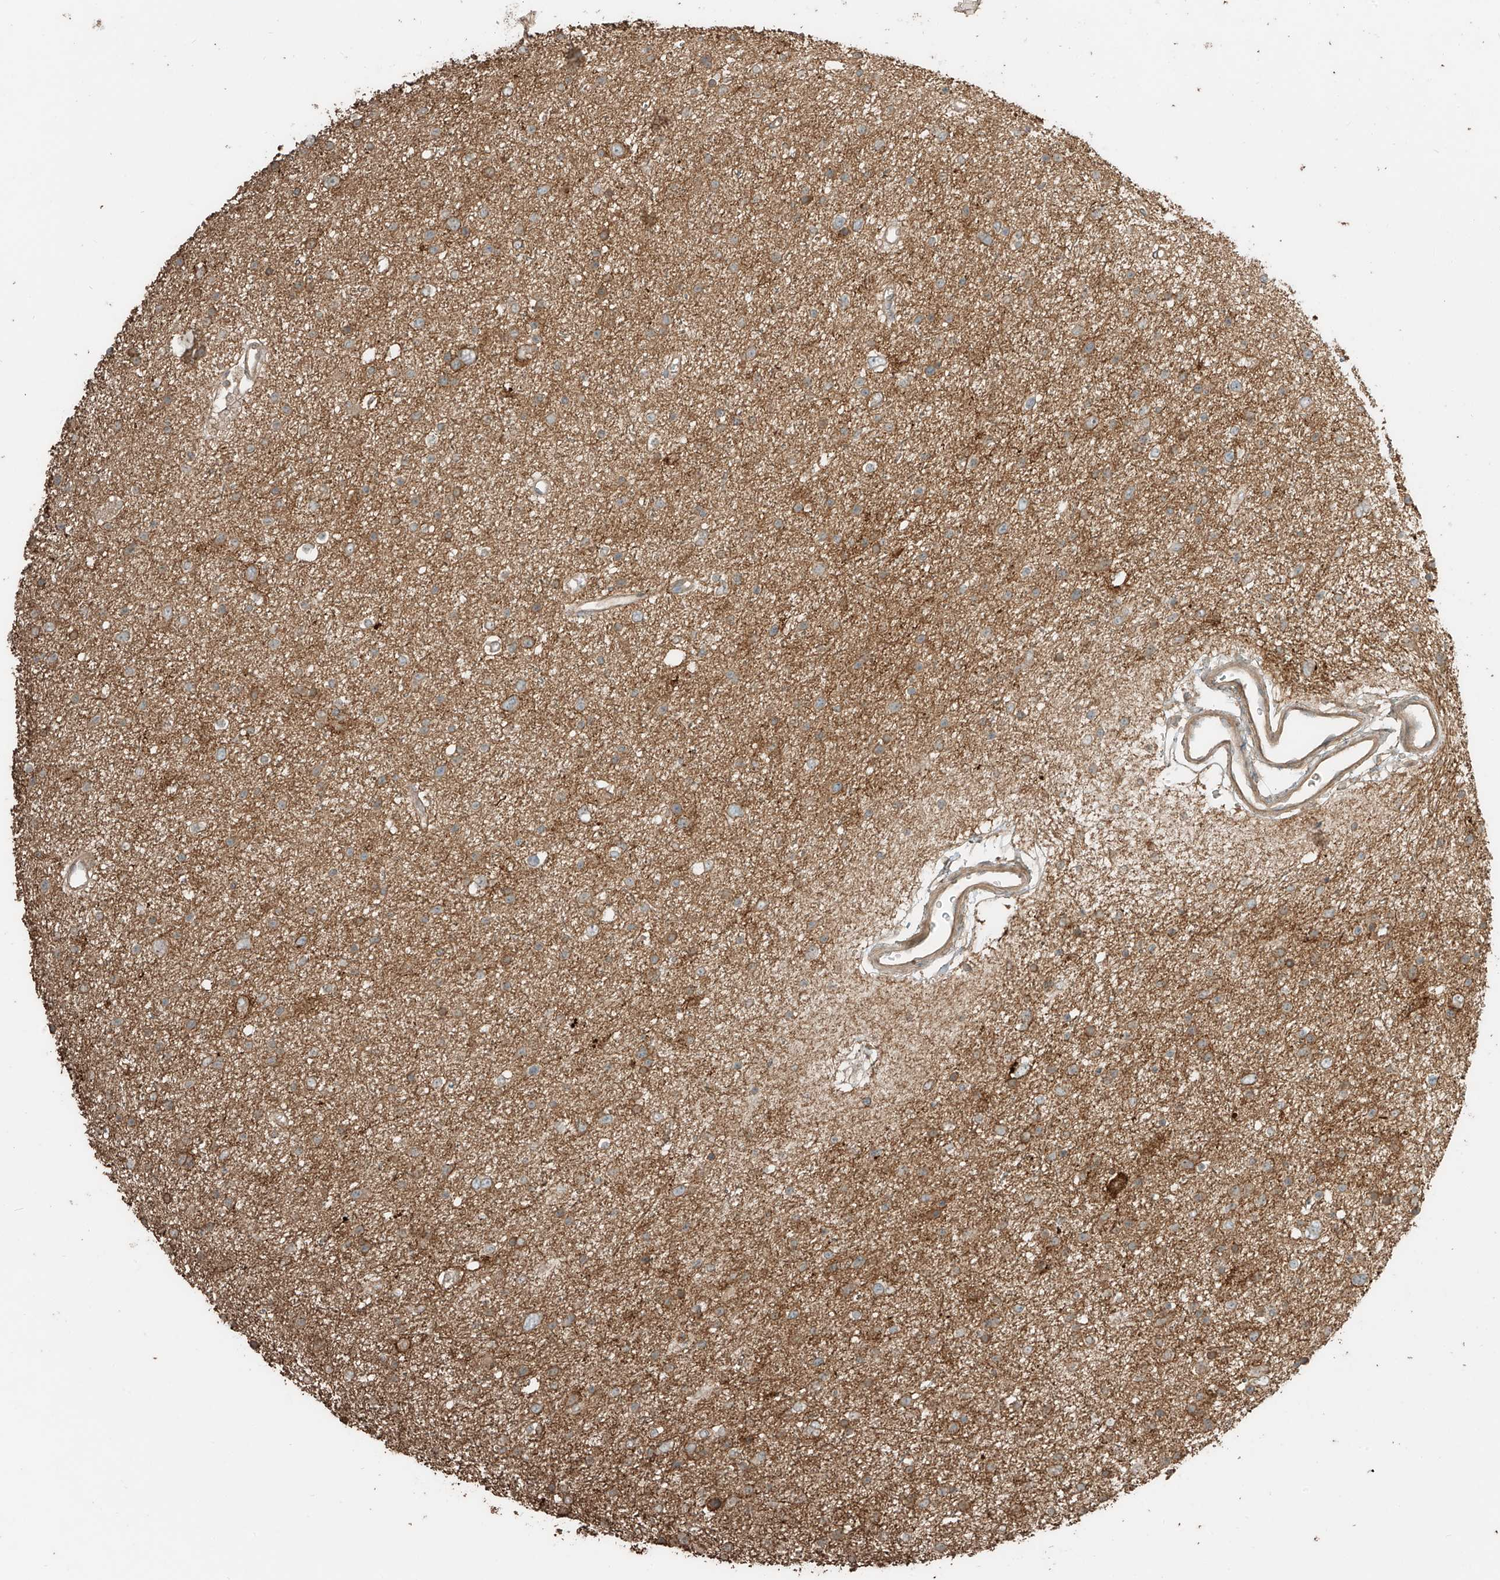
{"staining": {"intensity": "weak", "quantity": ">75%", "location": "cytoplasmic/membranous"}, "tissue": "glioma", "cell_type": "Tumor cells", "image_type": "cancer", "snomed": [{"axis": "morphology", "description": "Glioma, malignant, Low grade"}, {"axis": "topography", "description": "Brain"}], "caption": "Human glioma stained with a protein marker displays weak staining in tumor cells.", "gene": "RFTN2", "patient": {"sex": "female", "age": 37}}